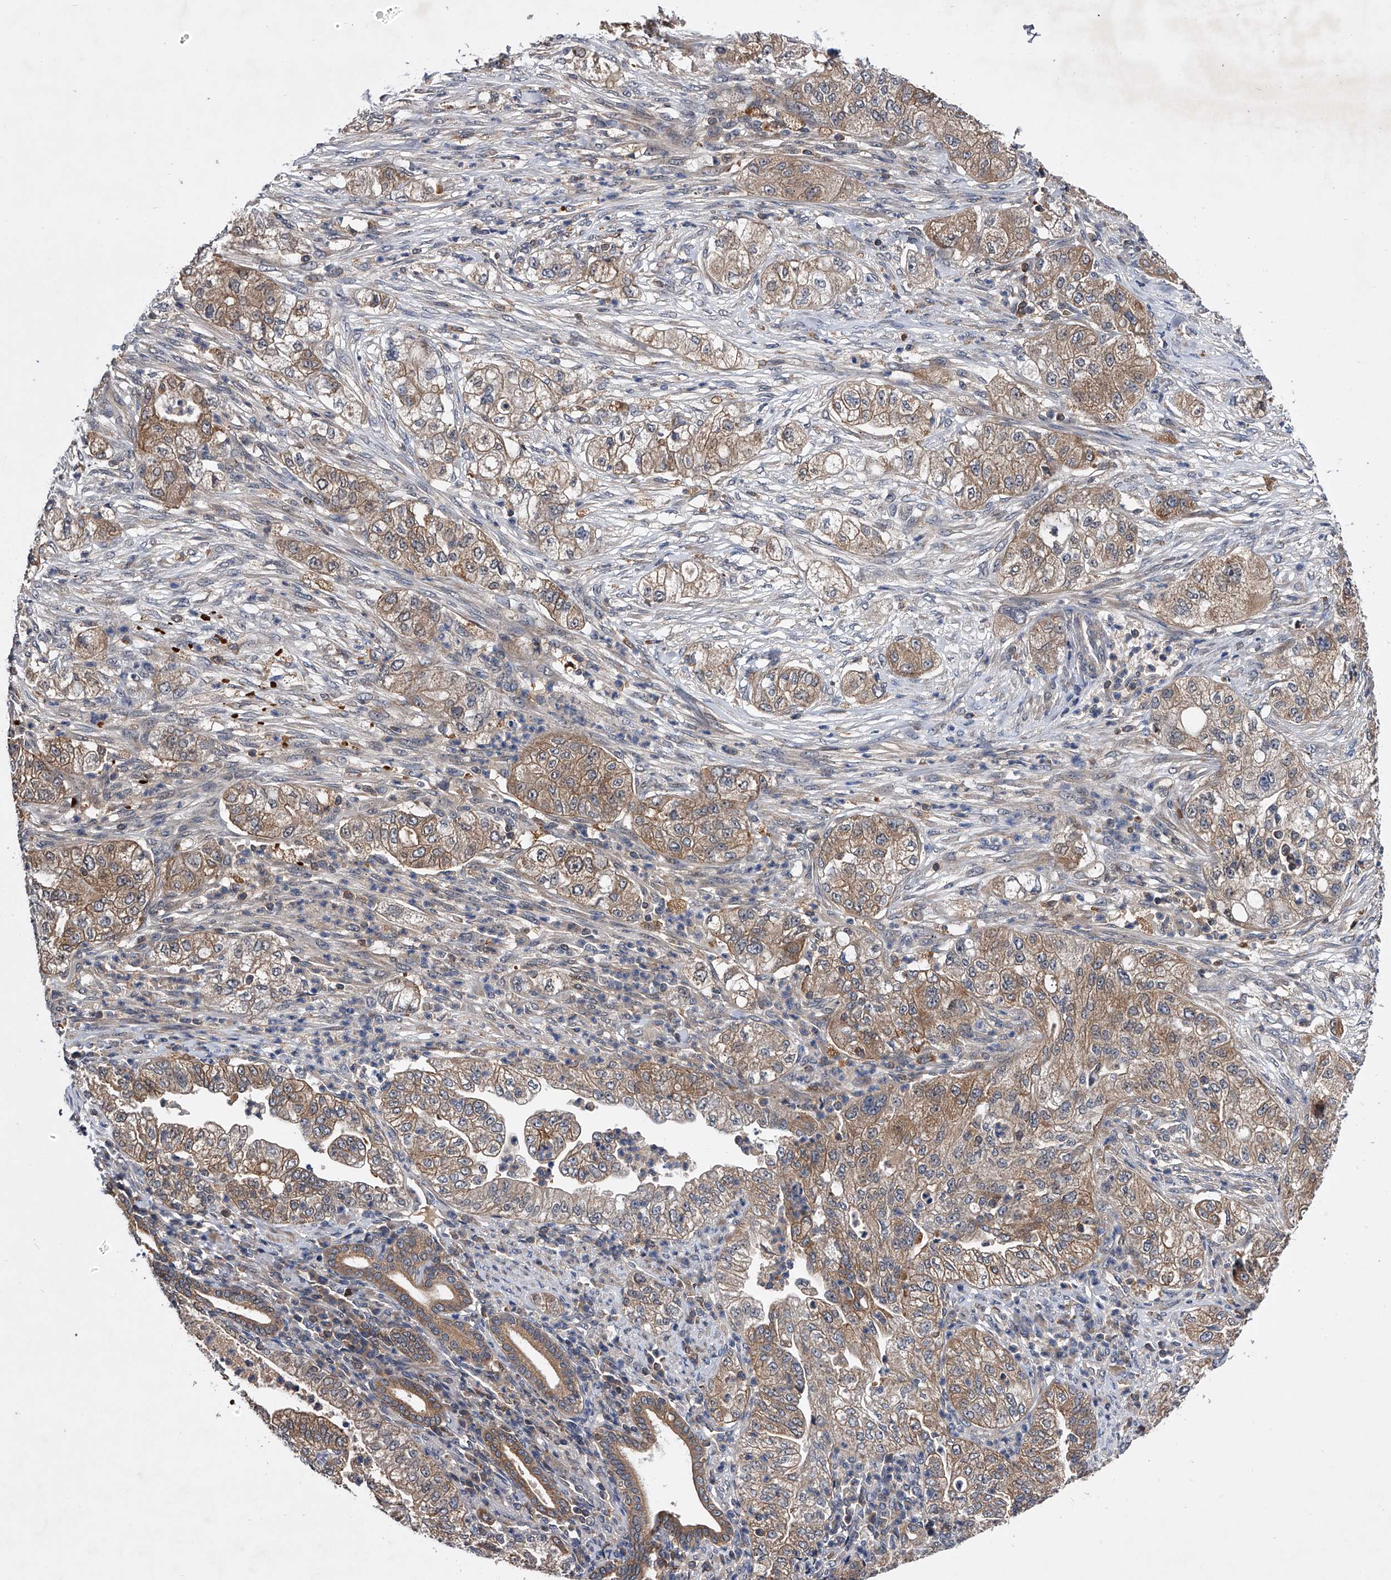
{"staining": {"intensity": "weak", "quantity": ">75%", "location": "cytoplasmic/membranous"}, "tissue": "pancreatic cancer", "cell_type": "Tumor cells", "image_type": "cancer", "snomed": [{"axis": "morphology", "description": "Adenocarcinoma, NOS"}, {"axis": "topography", "description": "Pancreas"}], "caption": "DAB immunohistochemical staining of human pancreatic adenocarcinoma demonstrates weak cytoplasmic/membranous protein expression in about >75% of tumor cells. (Stains: DAB (3,3'-diaminobenzidine) in brown, nuclei in blue, Microscopy: brightfield microscopy at high magnification).", "gene": "ZNF30", "patient": {"sex": "female", "age": 78}}